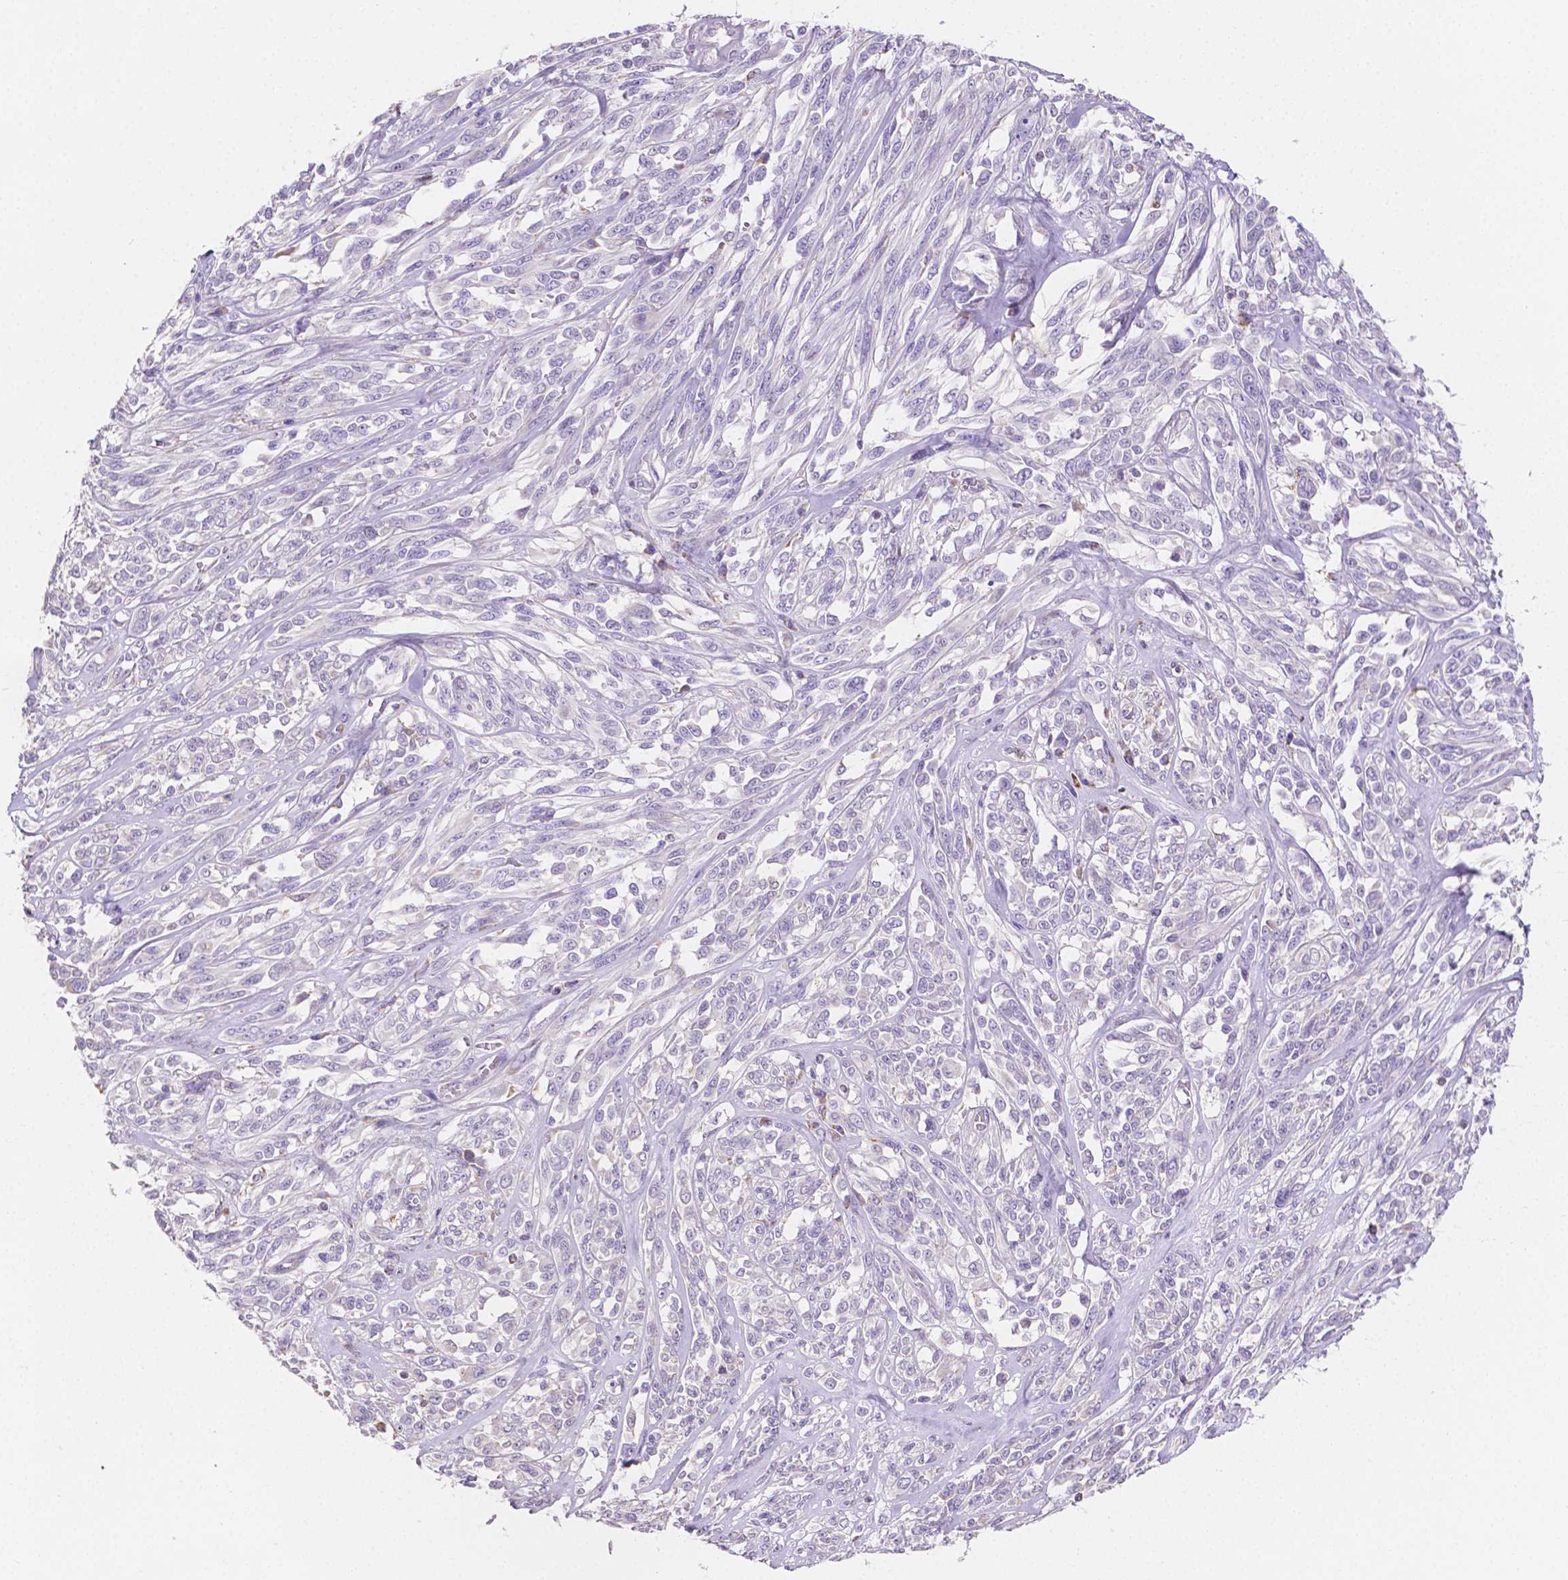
{"staining": {"intensity": "negative", "quantity": "none", "location": "none"}, "tissue": "melanoma", "cell_type": "Tumor cells", "image_type": "cancer", "snomed": [{"axis": "morphology", "description": "Malignant melanoma, NOS"}, {"axis": "topography", "description": "Skin"}], "caption": "A histopathology image of human malignant melanoma is negative for staining in tumor cells.", "gene": "TMEM130", "patient": {"sex": "female", "age": 91}}